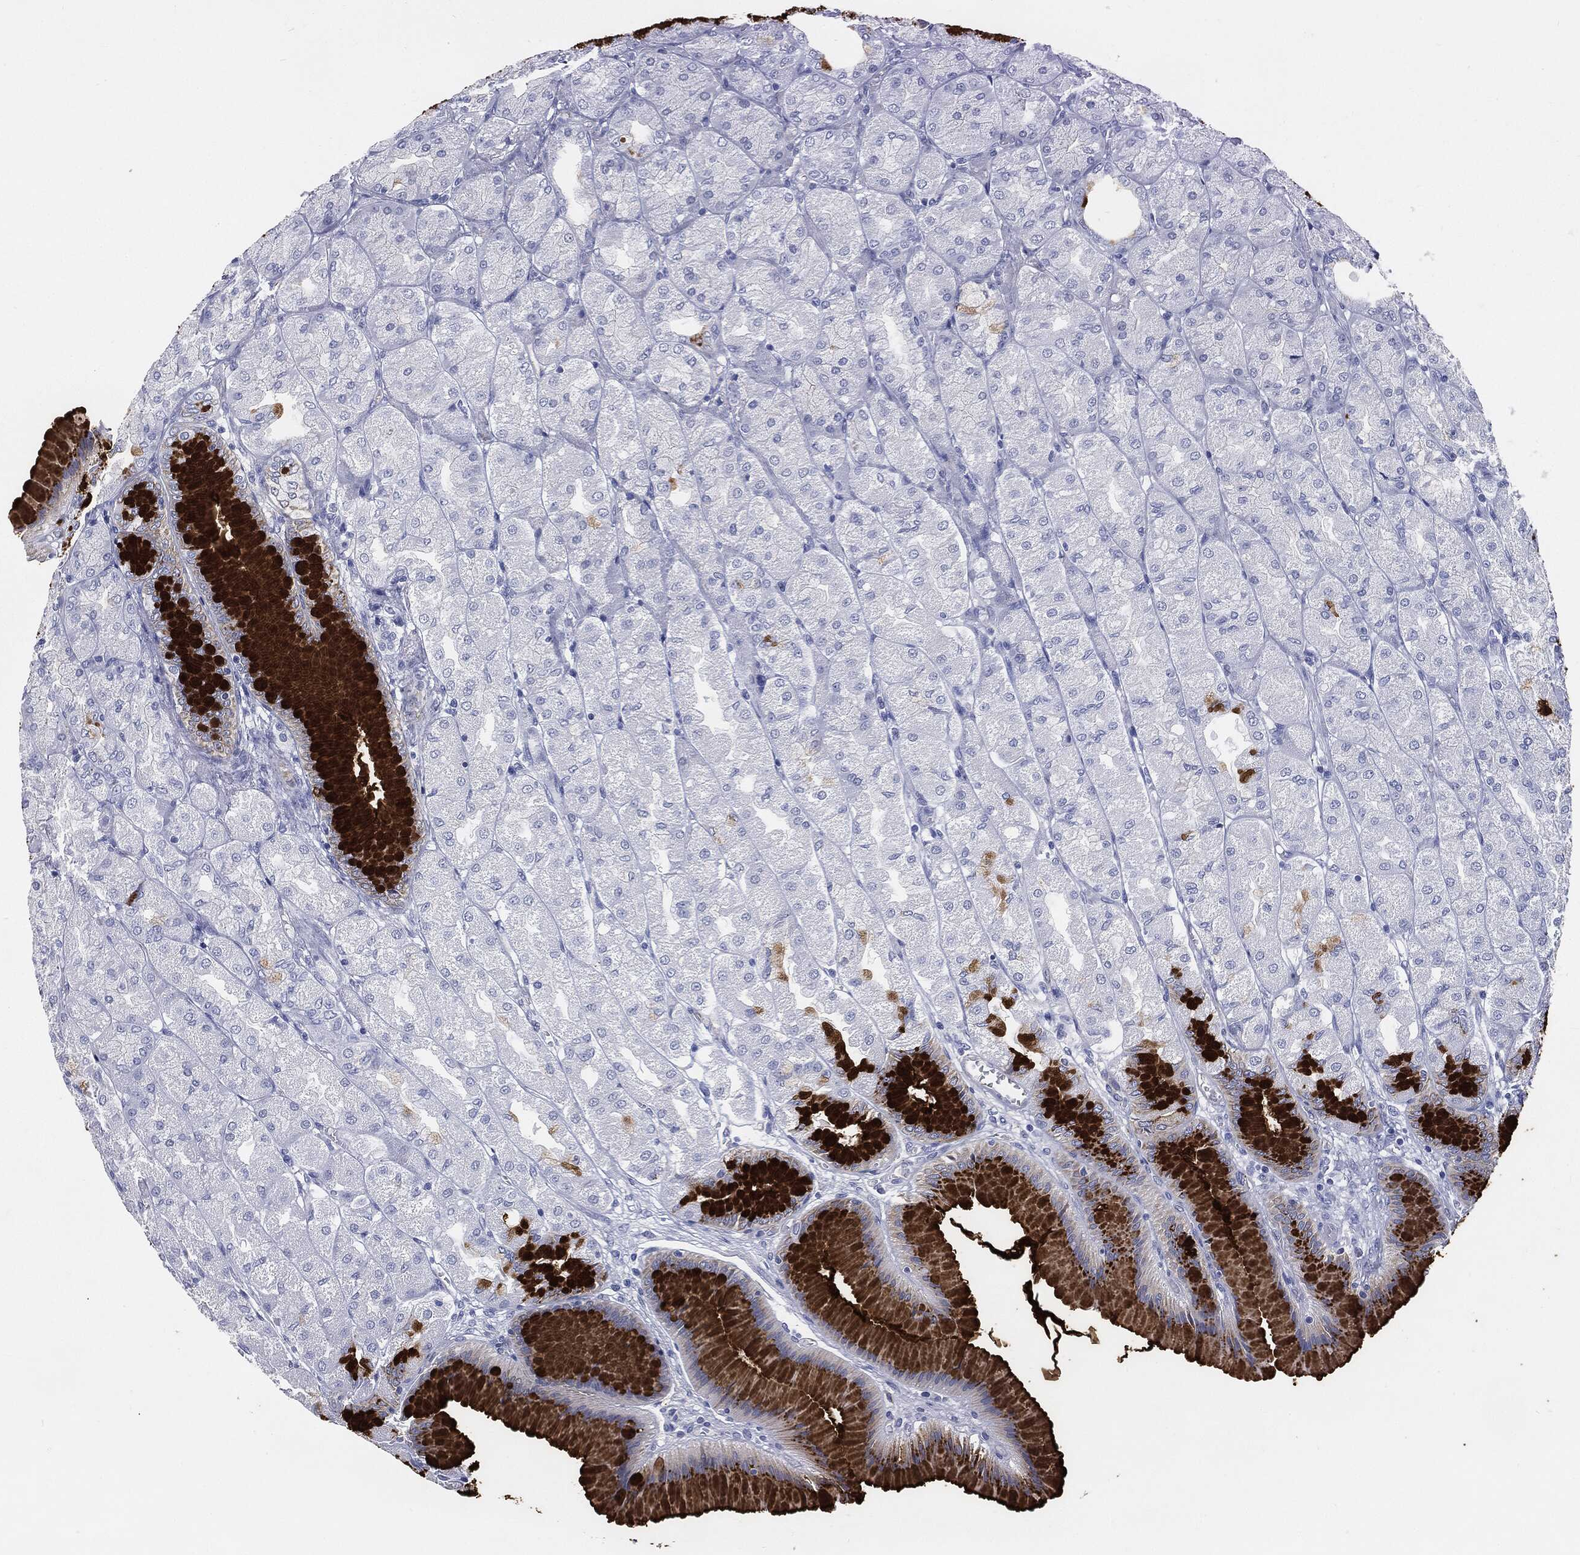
{"staining": {"intensity": "strong", "quantity": "25%-75%", "location": "cytoplasmic/membranous"}, "tissue": "stomach", "cell_type": "Glandular cells", "image_type": "normal", "snomed": [{"axis": "morphology", "description": "Normal tissue, NOS"}, {"axis": "morphology", "description": "Adenocarcinoma, NOS"}, {"axis": "morphology", "description": "Adenocarcinoma, High grade"}, {"axis": "topography", "description": "Stomach, upper"}, {"axis": "topography", "description": "Stomach"}], "caption": "A micrograph of human stomach stained for a protein reveals strong cytoplasmic/membranous brown staining in glandular cells.", "gene": "MUC5AC", "patient": {"sex": "female", "age": 65}}